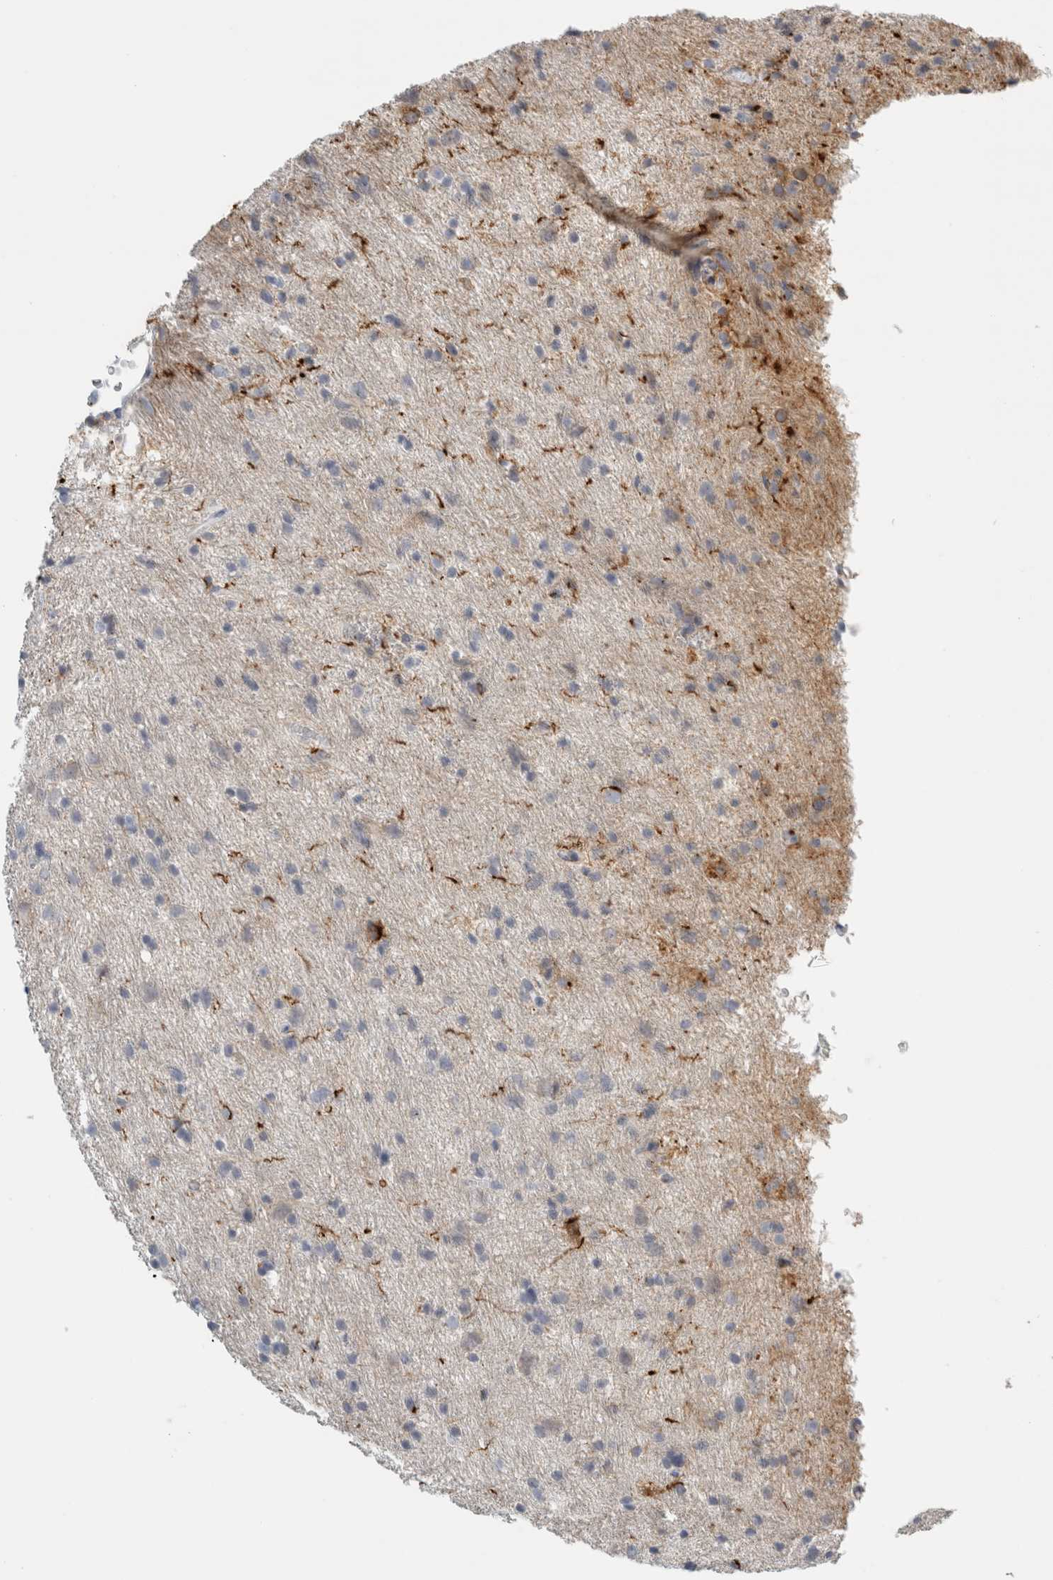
{"staining": {"intensity": "negative", "quantity": "none", "location": "none"}, "tissue": "glioma", "cell_type": "Tumor cells", "image_type": "cancer", "snomed": [{"axis": "morphology", "description": "Glioma, malignant, Low grade"}, {"axis": "topography", "description": "Brain"}], "caption": "DAB immunohistochemical staining of malignant glioma (low-grade) shows no significant positivity in tumor cells.", "gene": "P2RY2", "patient": {"sex": "male", "age": 77}}